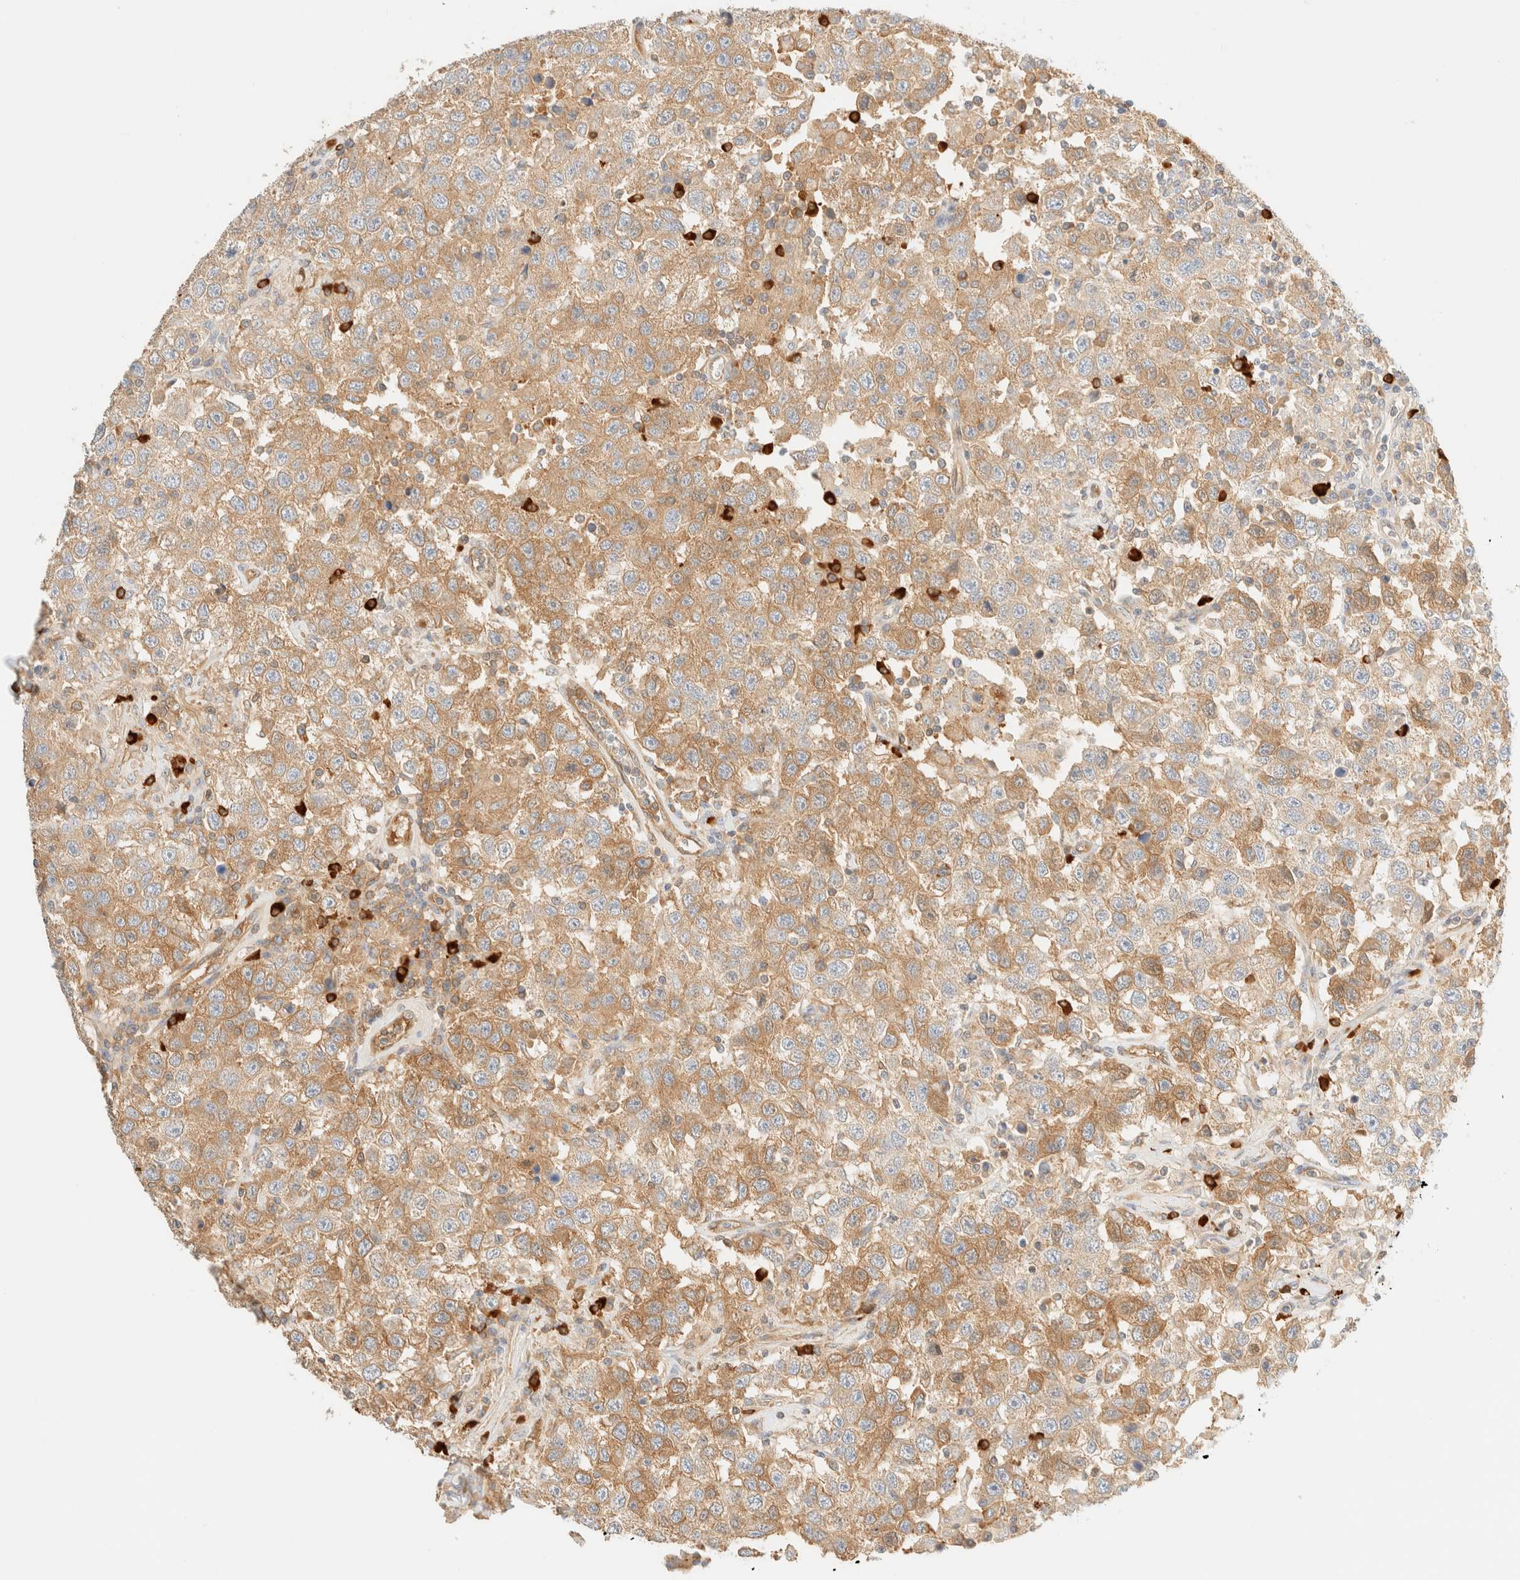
{"staining": {"intensity": "moderate", "quantity": ">75%", "location": "cytoplasmic/membranous"}, "tissue": "testis cancer", "cell_type": "Tumor cells", "image_type": "cancer", "snomed": [{"axis": "morphology", "description": "Seminoma, NOS"}, {"axis": "topography", "description": "Testis"}], "caption": "A micrograph of testis cancer stained for a protein displays moderate cytoplasmic/membranous brown staining in tumor cells. The staining was performed using DAB, with brown indicating positive protein expression. Nuclei are stained blue with hematoxylin.", "gene": "FHOD1", "patient": {"sex": "male", "age": 41}}